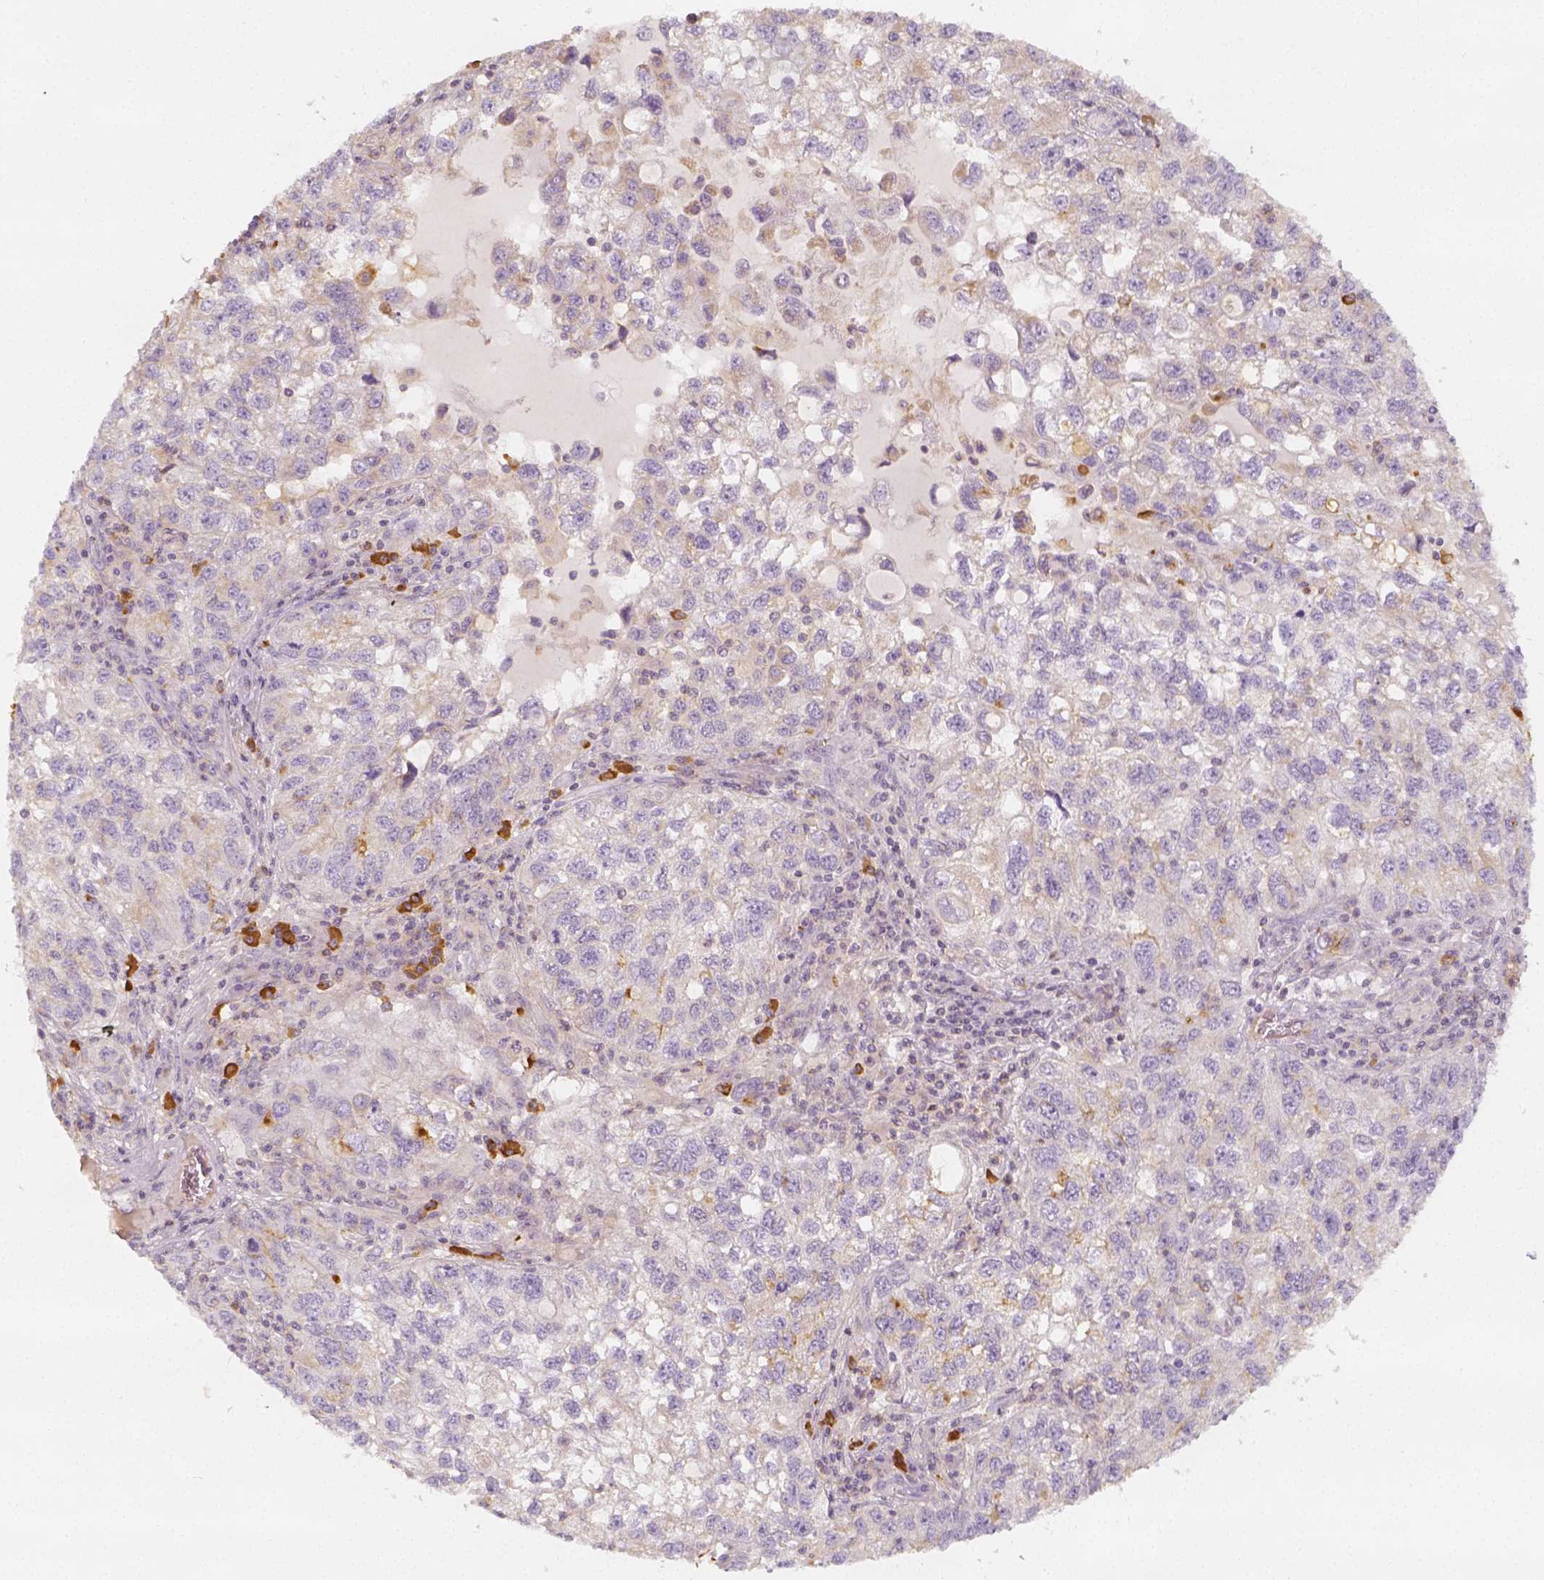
{"staining": {"intensity": "weak", "quantity": "25%-75%", "location": "cytoplasmic/membranous"}, "tissue": "cervical cancer", "cell_type": "Tumor cells", "image_type": "cancer", "snomed": [{"axis": "morphology", "description": "Squamous cell carcinoma, NOS"}, {"axis": "topography", "description": "Cervix"}], "caption": "Squamous cell carcinoma (cervical) was stained to show a protein in brown. There is low levels of weak cytoplasmic/membranous expression in approximately 25%-75% of tumor cells.", "gene": "PTPRJ", "patient": {"sex": "female", "age": 55}}